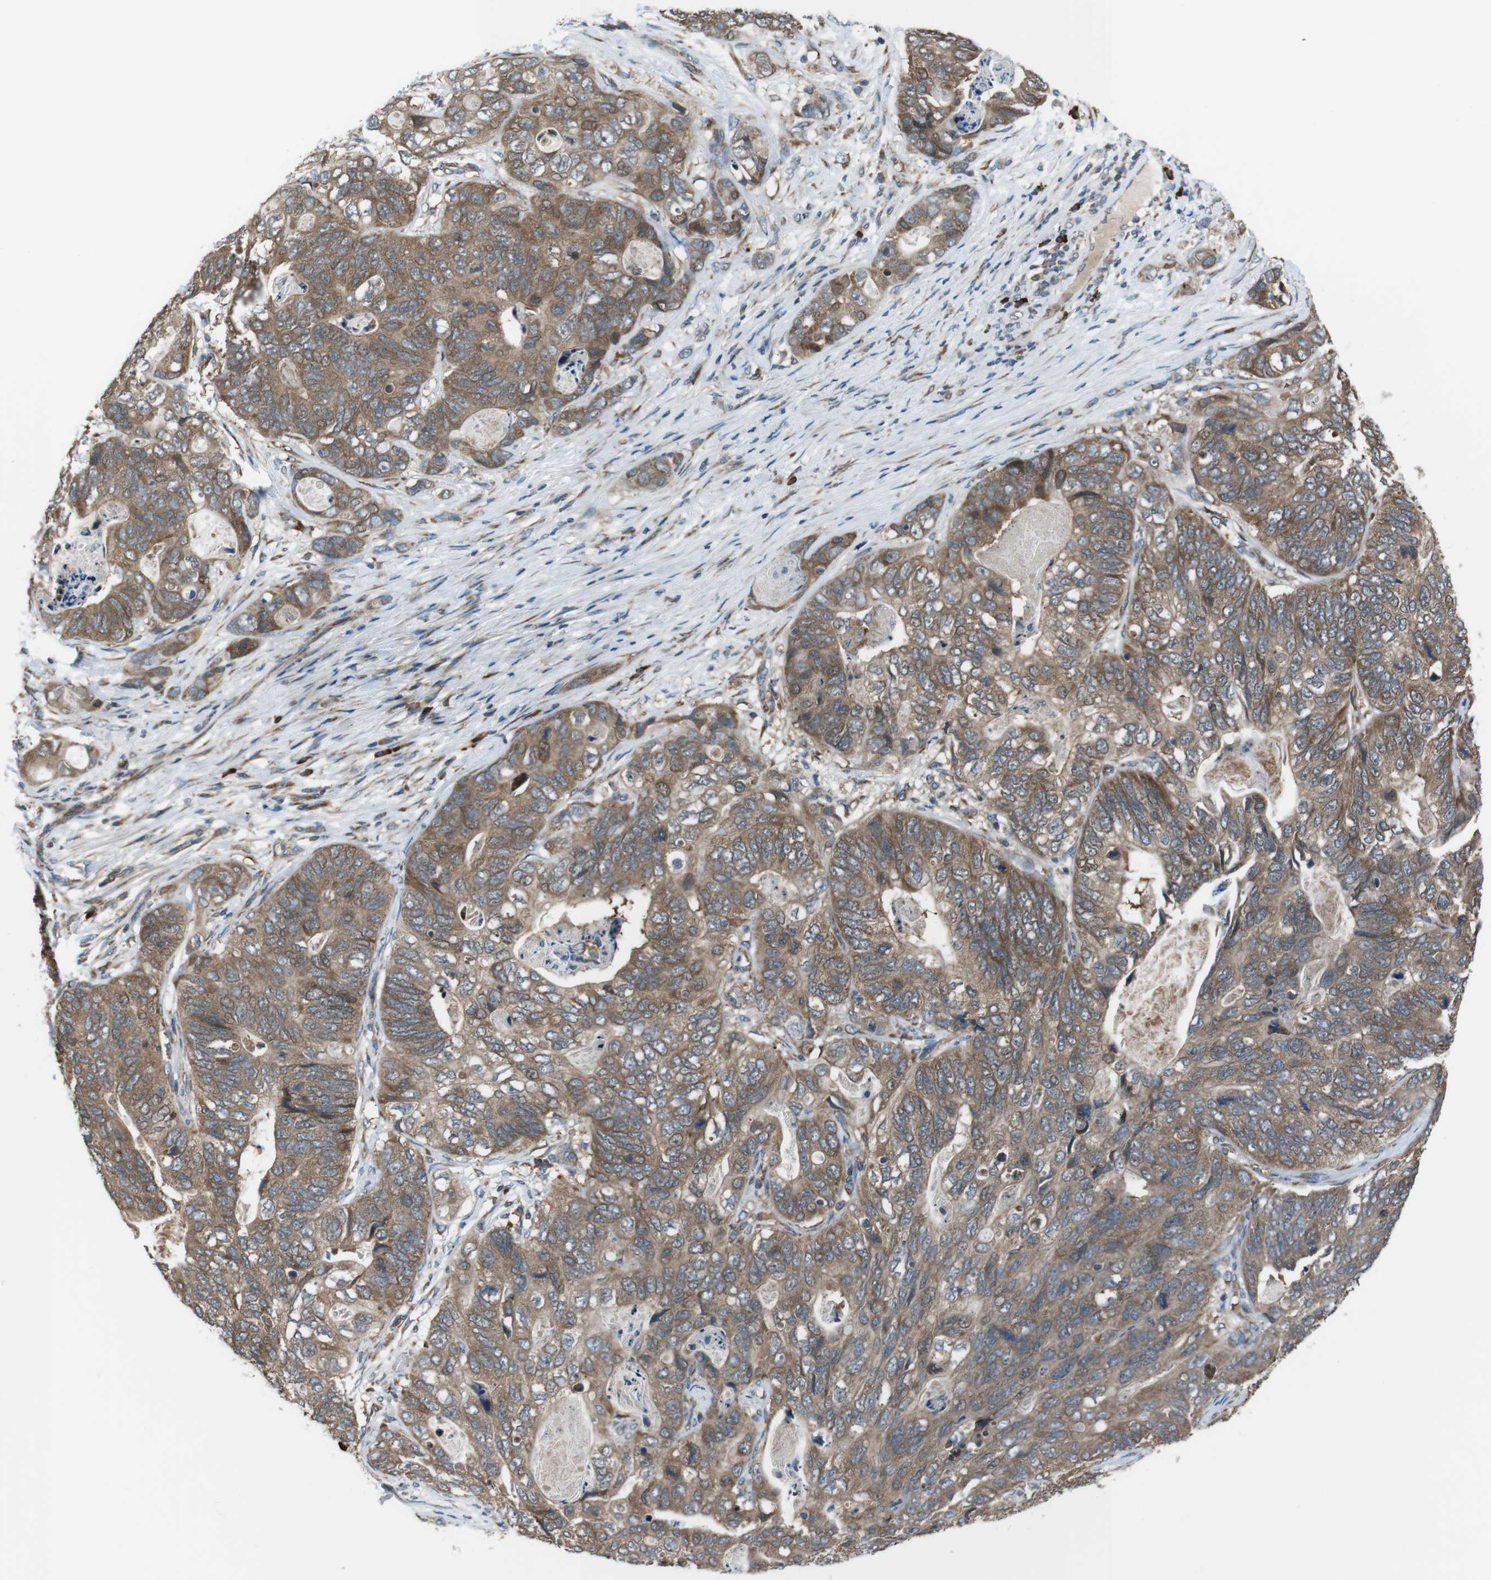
{"staining": {"intensity": "moderate", "quantity": ">75%", "location": "cytoplasmic/membranous"}, "tissue": "stomach cancer", "cell_type": "Tumor cells", "image_type": "cancer", "snomed": [{"axis": "morphology", "description": "Adenocarcinoma, NOS"}, {"axis": "topography", "description": "Stomach"}], "caption": "Moderate cytoplasmic/membranous staining for a protein is present in about >75% of tumor cells of stomach cancer (adenocarcinoma) using immunohistochemistry (IHC).", "gene": "SSR3", "patient": {"sex": "female", "age": 89}}